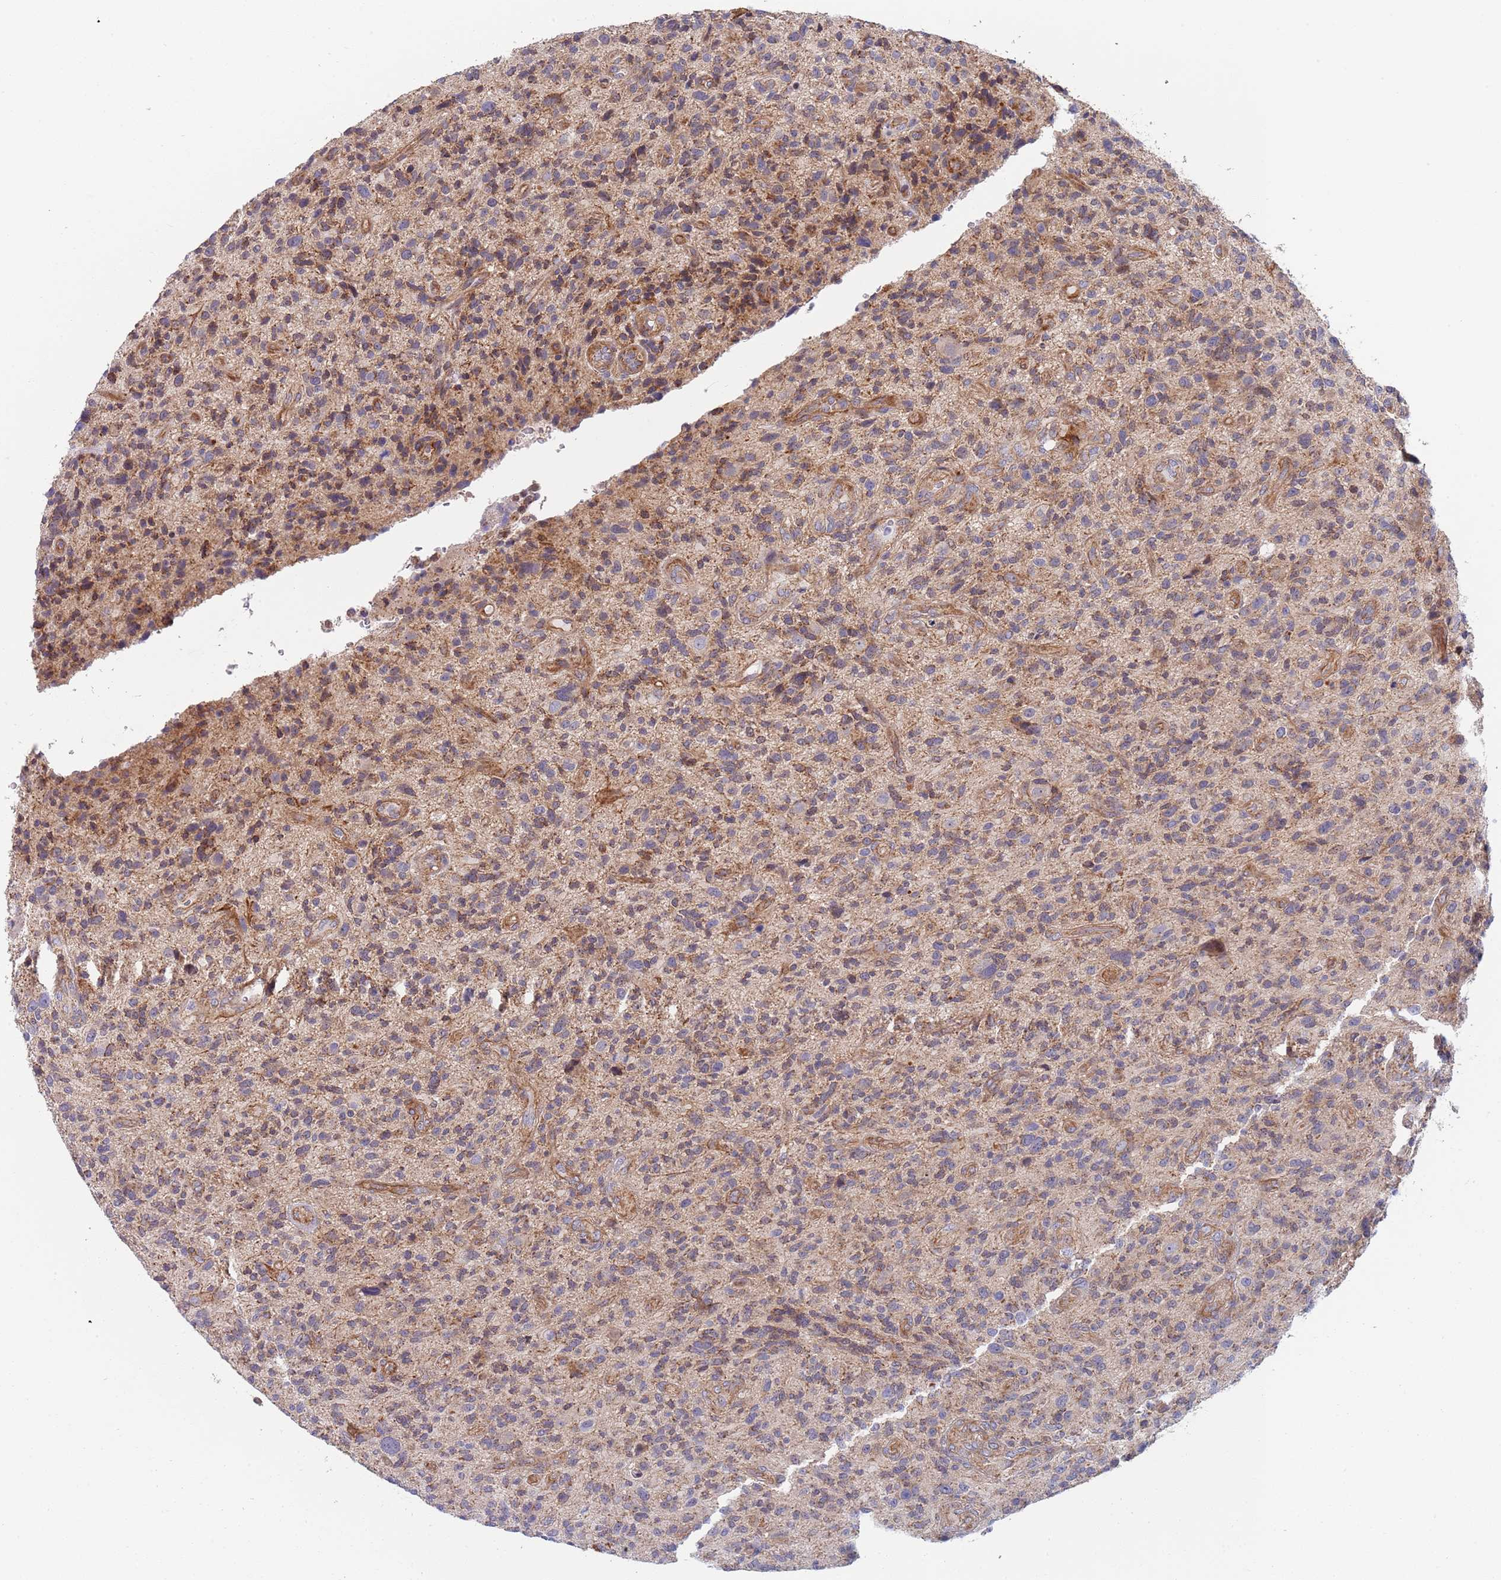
{"staining": {"intensity": "moderate", "quantity": "<25%", "location": "cytoplasmic/membranous"}, "tissue": "glioma", "cell_type": "Tumor cells", "image_type": "cancer", "snomed": [{"axis": "morphology", "description": "Glioma, malignant, High grade"}, {"axis": "topography", "description": "Brain"}], "caption": "Immunohistochemical staining of human glioma shows low levels of moderate cytoplasmic/membranous protein positivity in approximately <25% of tumor cells. (Brightfield microscopy of DAB IHC at high magnification).", "gene": "PWWP3A", "patient": {"sex": "male", "age": 47}}